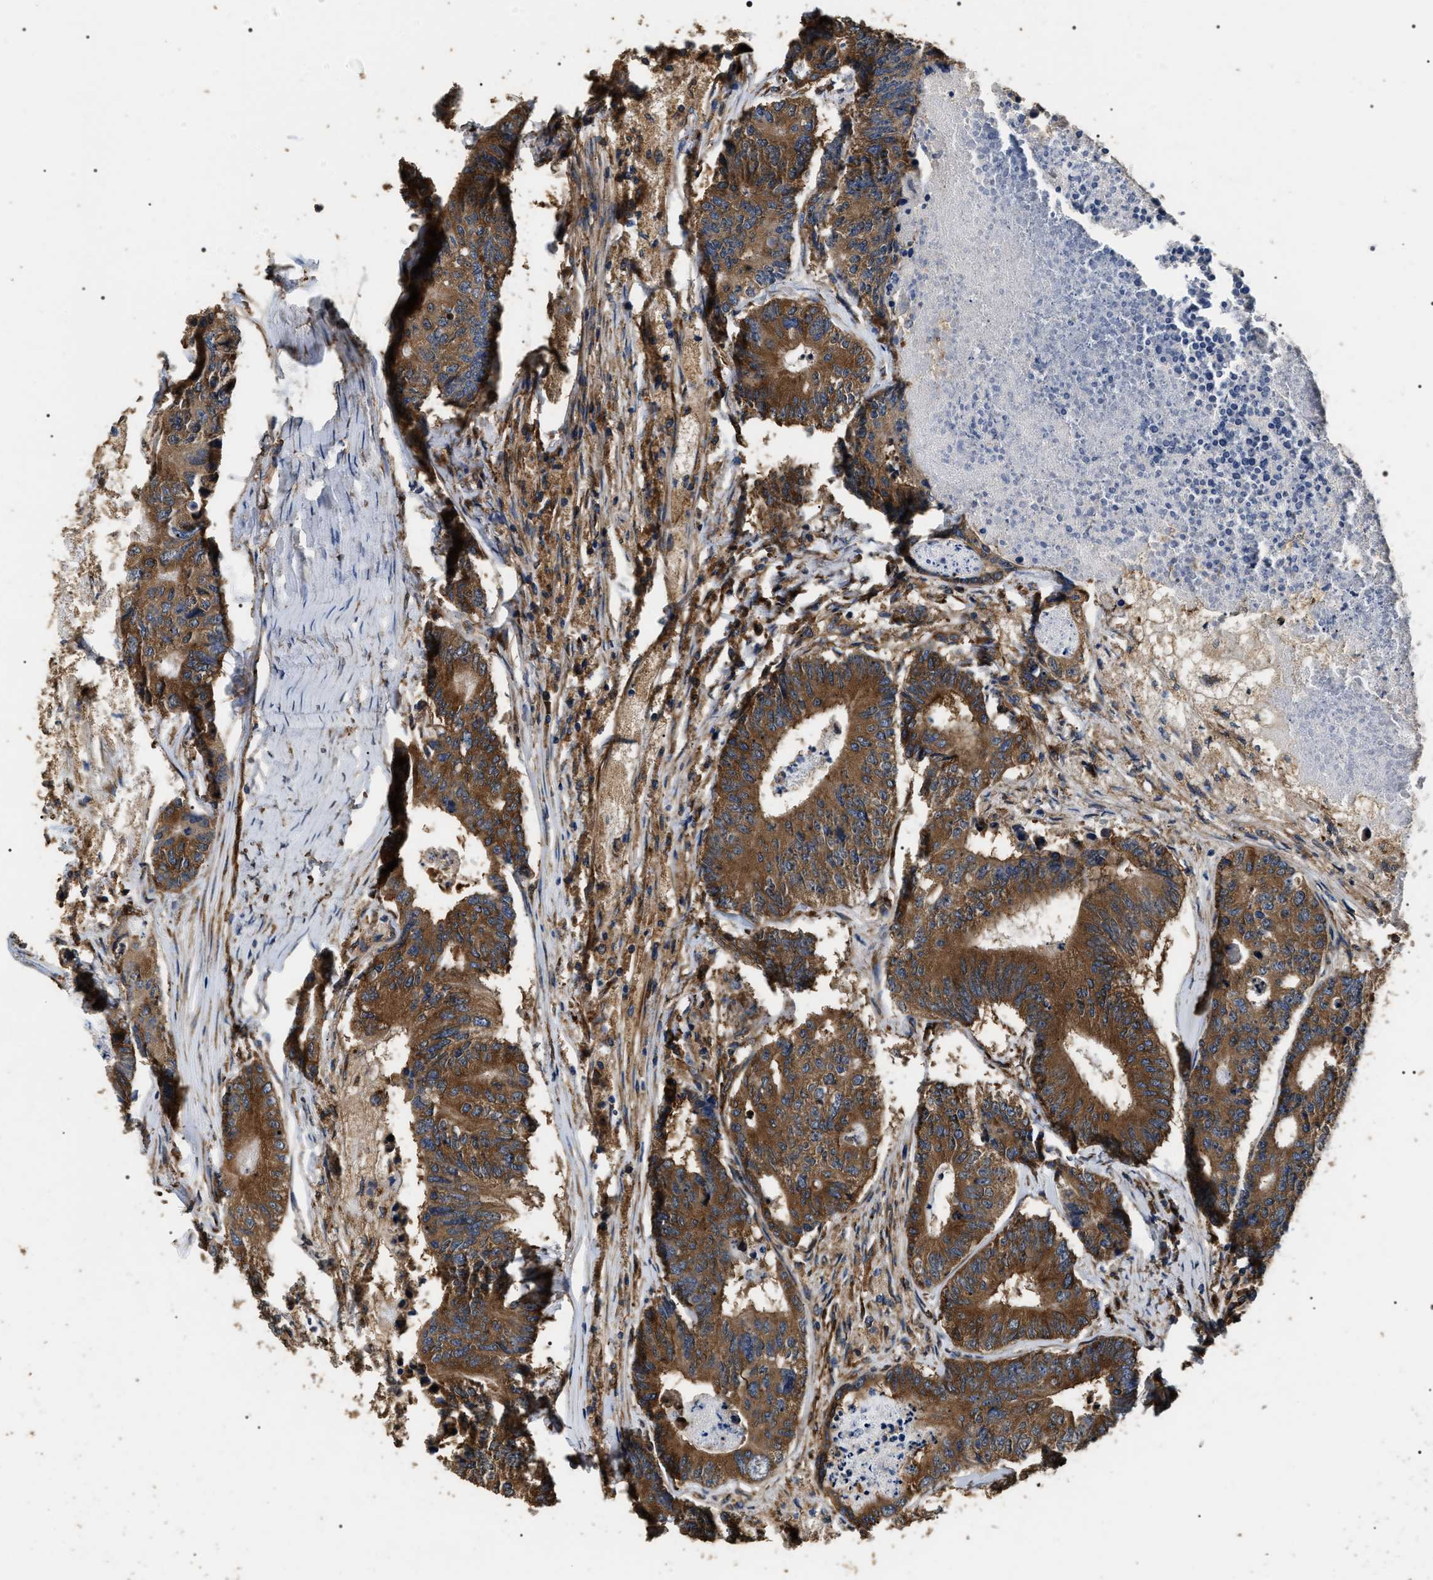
{"staining": {"intensity": "strong", "quantity": ">75%", "location": "cytoplasmic/membranous"}, "tissue": "colorectal cancer", "cell_type": "Tumor cells", "image_type": "cancer", "snomed": [{"axis": "morphology", "description": "Adenocarcinoma, NOS"}, {"axis": "topography", "description": "Colon"}], "caption": "Immunohistochemical staining of colorectal cancer exhibits high levels of strong cytoplasmic/membranous positivity in approximately >75% of tumor cells. The staining was performed using DAB (3,3'-diaminobenzidine), with brown indicating positive protein expression. Nuclei are stained blue with hematoxylin.", "gene": "KTN1", "patient": {"sex": "female", "age": 67}}